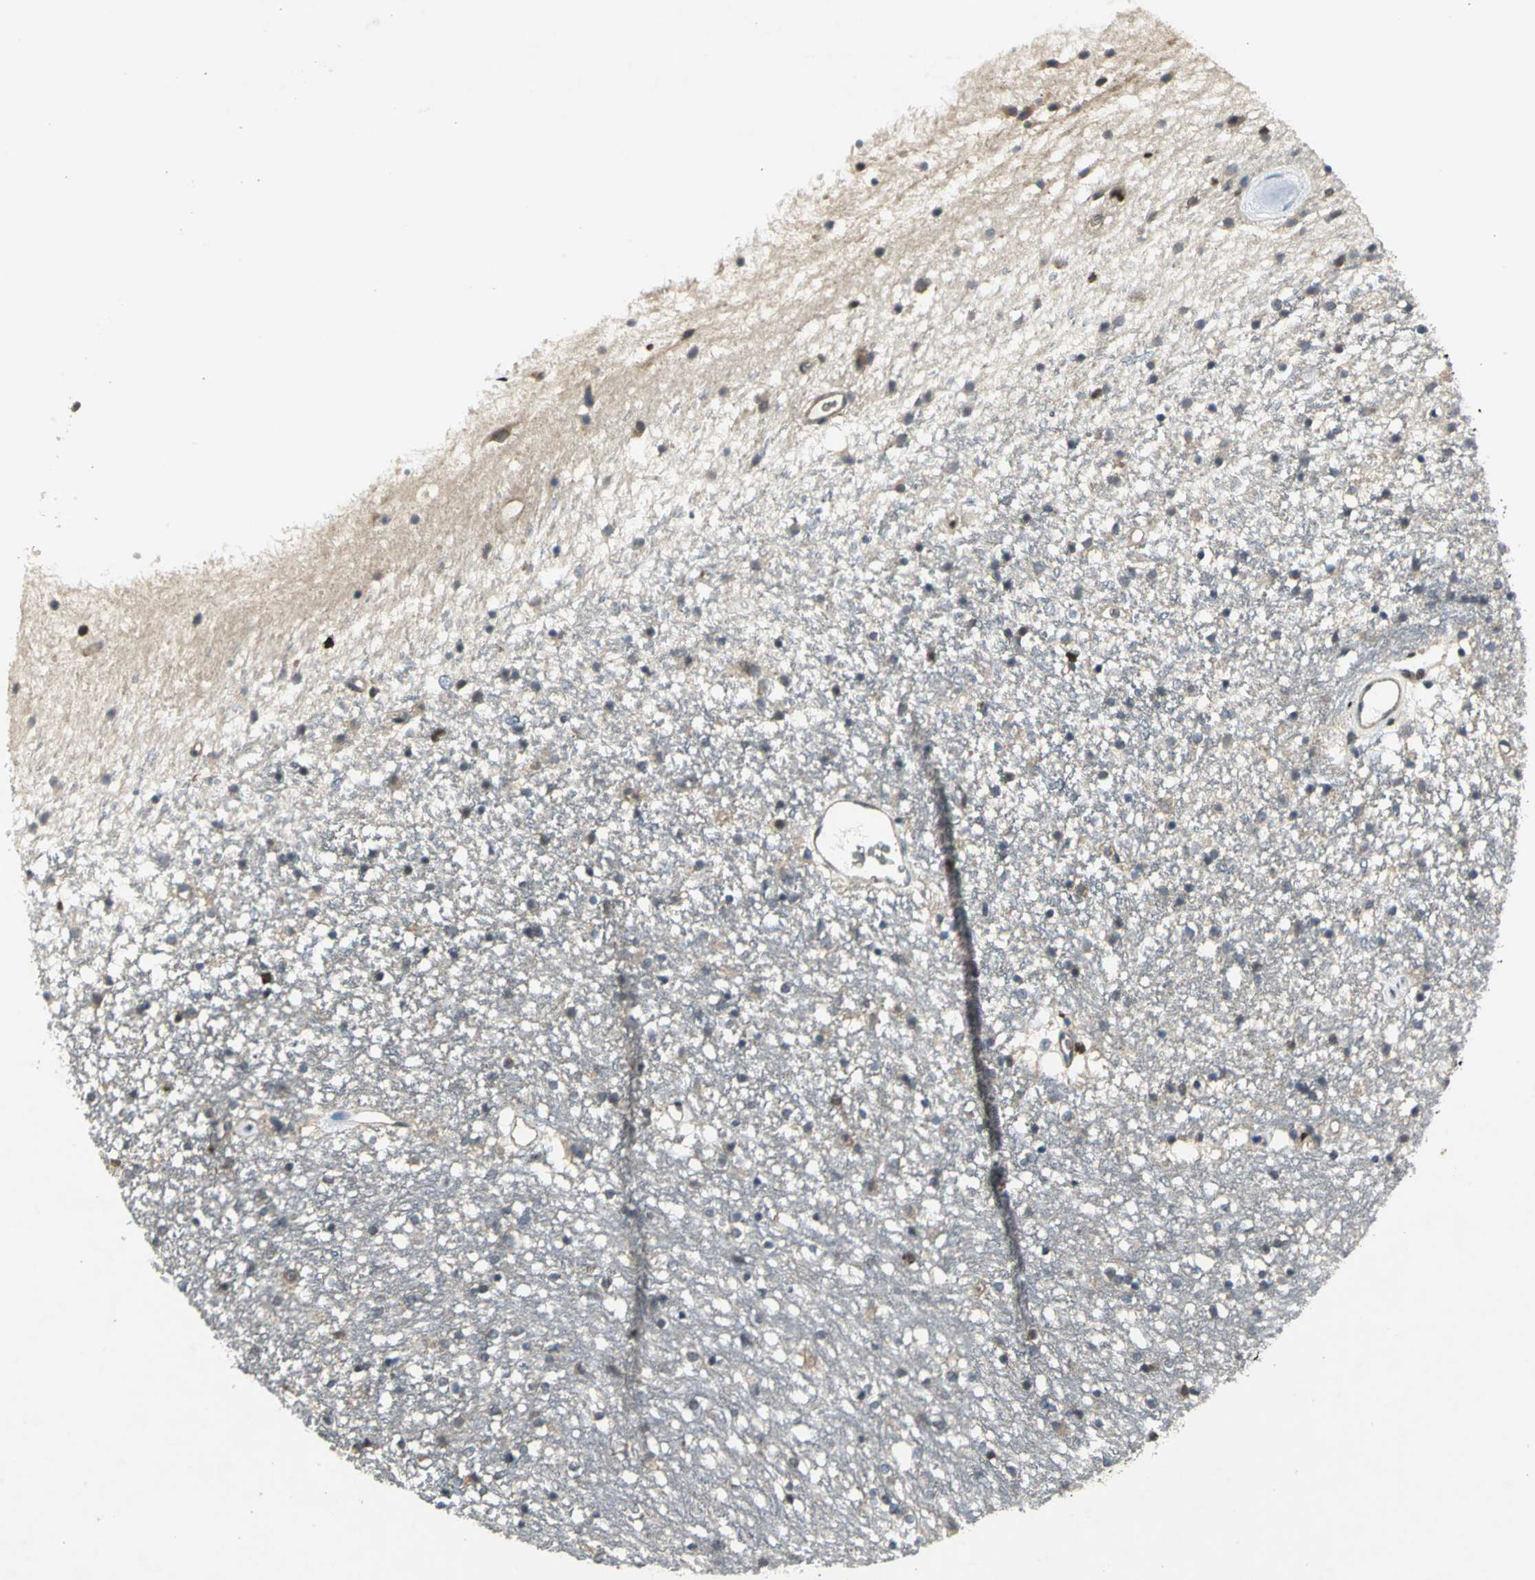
{"staining": {"intensity": "moderate", "quantity": "25%-75%", "location": "cytoplasmic/membranous"}, "tissue": "caudate", "cell_type": "Glial cells", "image_type": "normal", "snomed": [{"axis": "morphology", "description": "Normal tissue, NOS"}, {"axis": "topography", "description": "Lateral ventricle wall"}], "caption": "Moderate cytoplasmic/membranous staining is appreciated in about 25%-75% of glial cells in unremarkable caudate.", "gene": "AHR", "patient": {"sex": "female", "age": 54}}